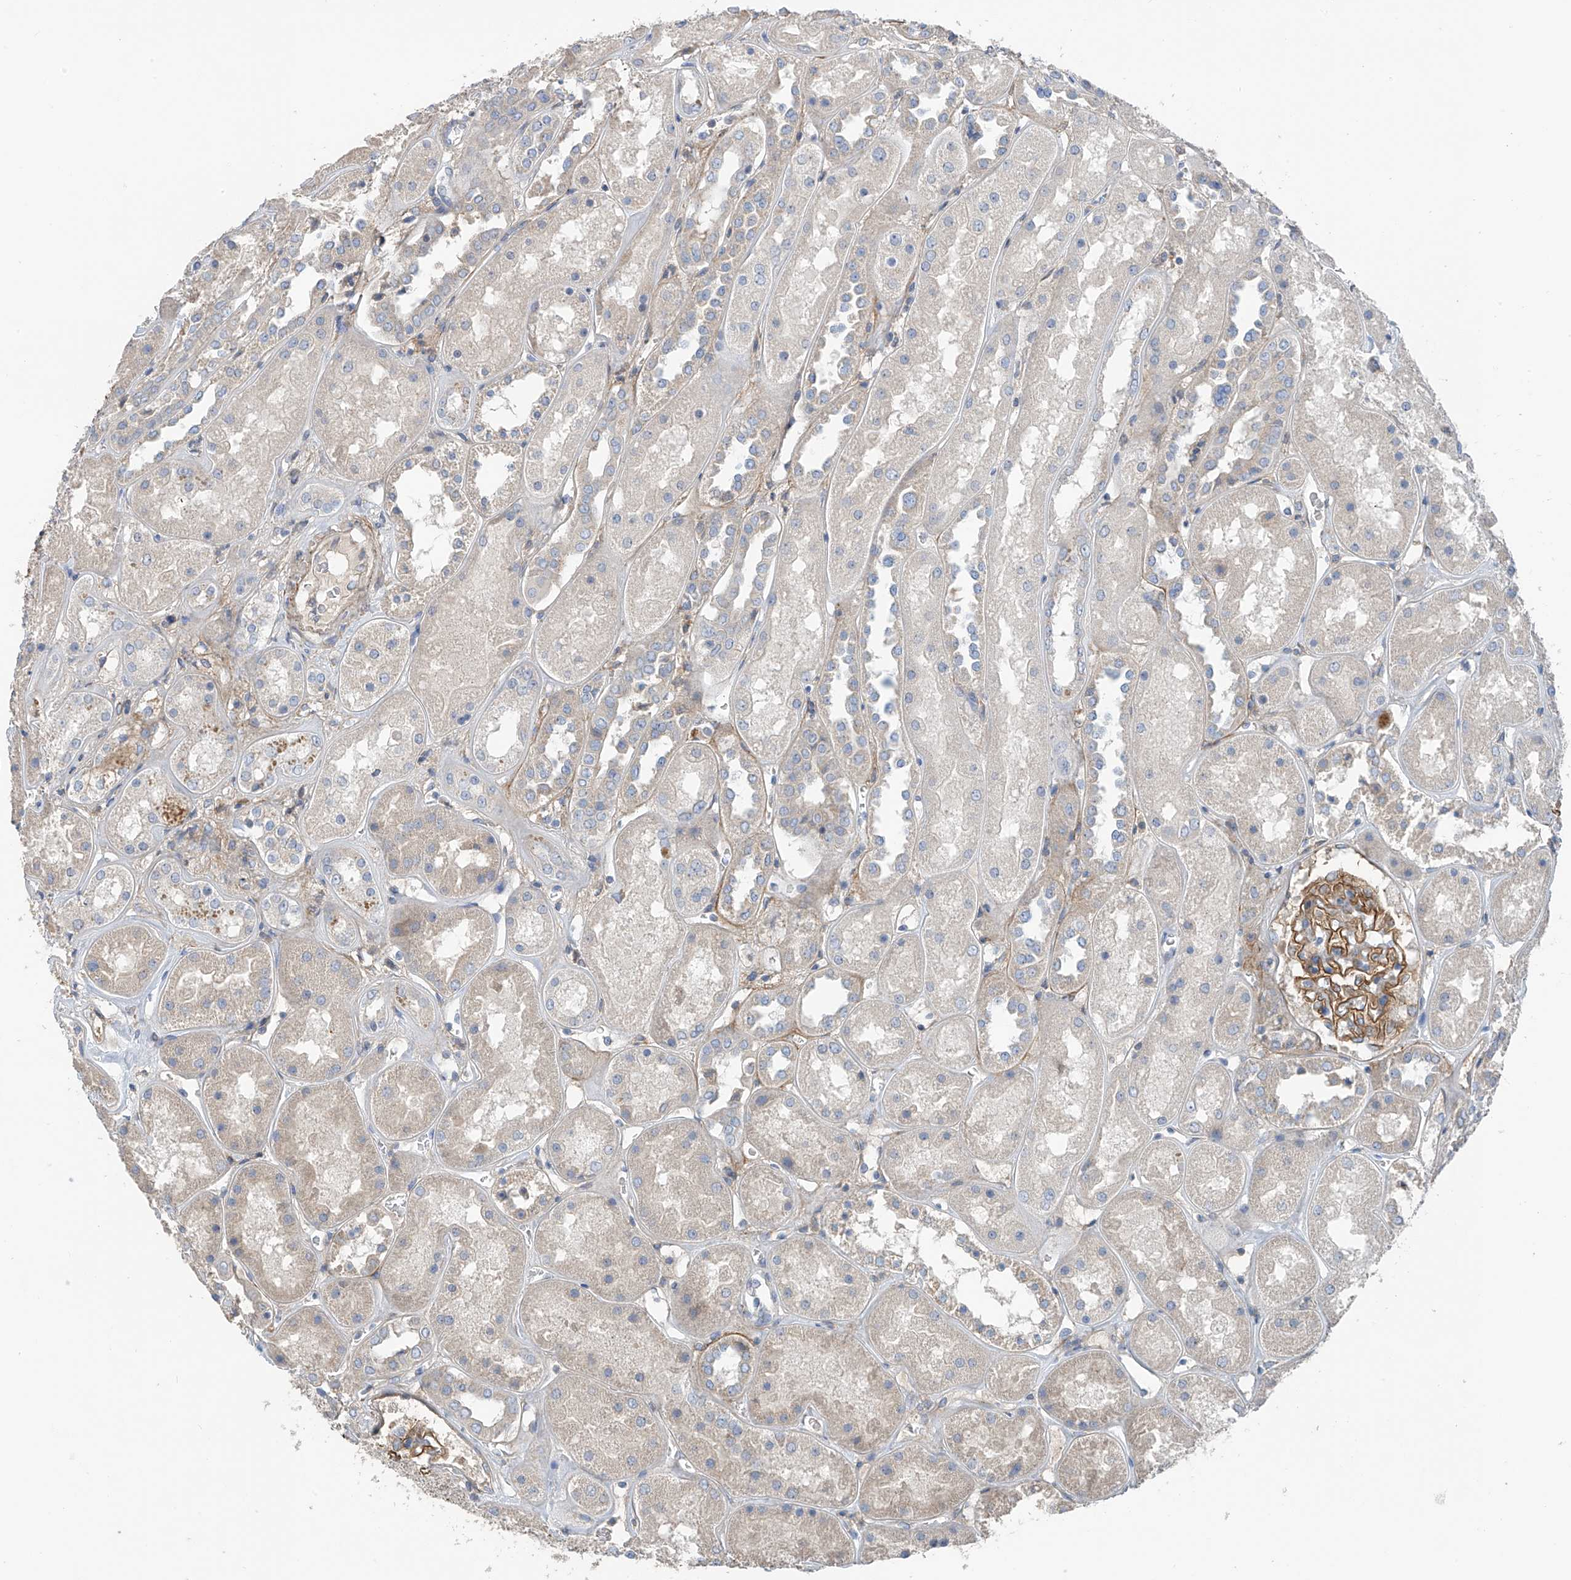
{"staining": {"intensity": "moderate", "quantity": "25%-75%", "location": "cytoplasmic/membranous"}, "tissue": "kidney", "cell_type": "Cells in glomeruli", "image_type": "normal", "snomed": [{"axis": "morphology", "description": "Normal tissue, NOS"}, {"axis": "topography", "description": "Kidney"}], "caption": "Moderate cytoplasmic/membranous protein expression is present in approximately 25%-75% of cells in glomeruli in kidney.", "gene": "GALNTL6", "patient": {"sex": "male", "age": 70}}